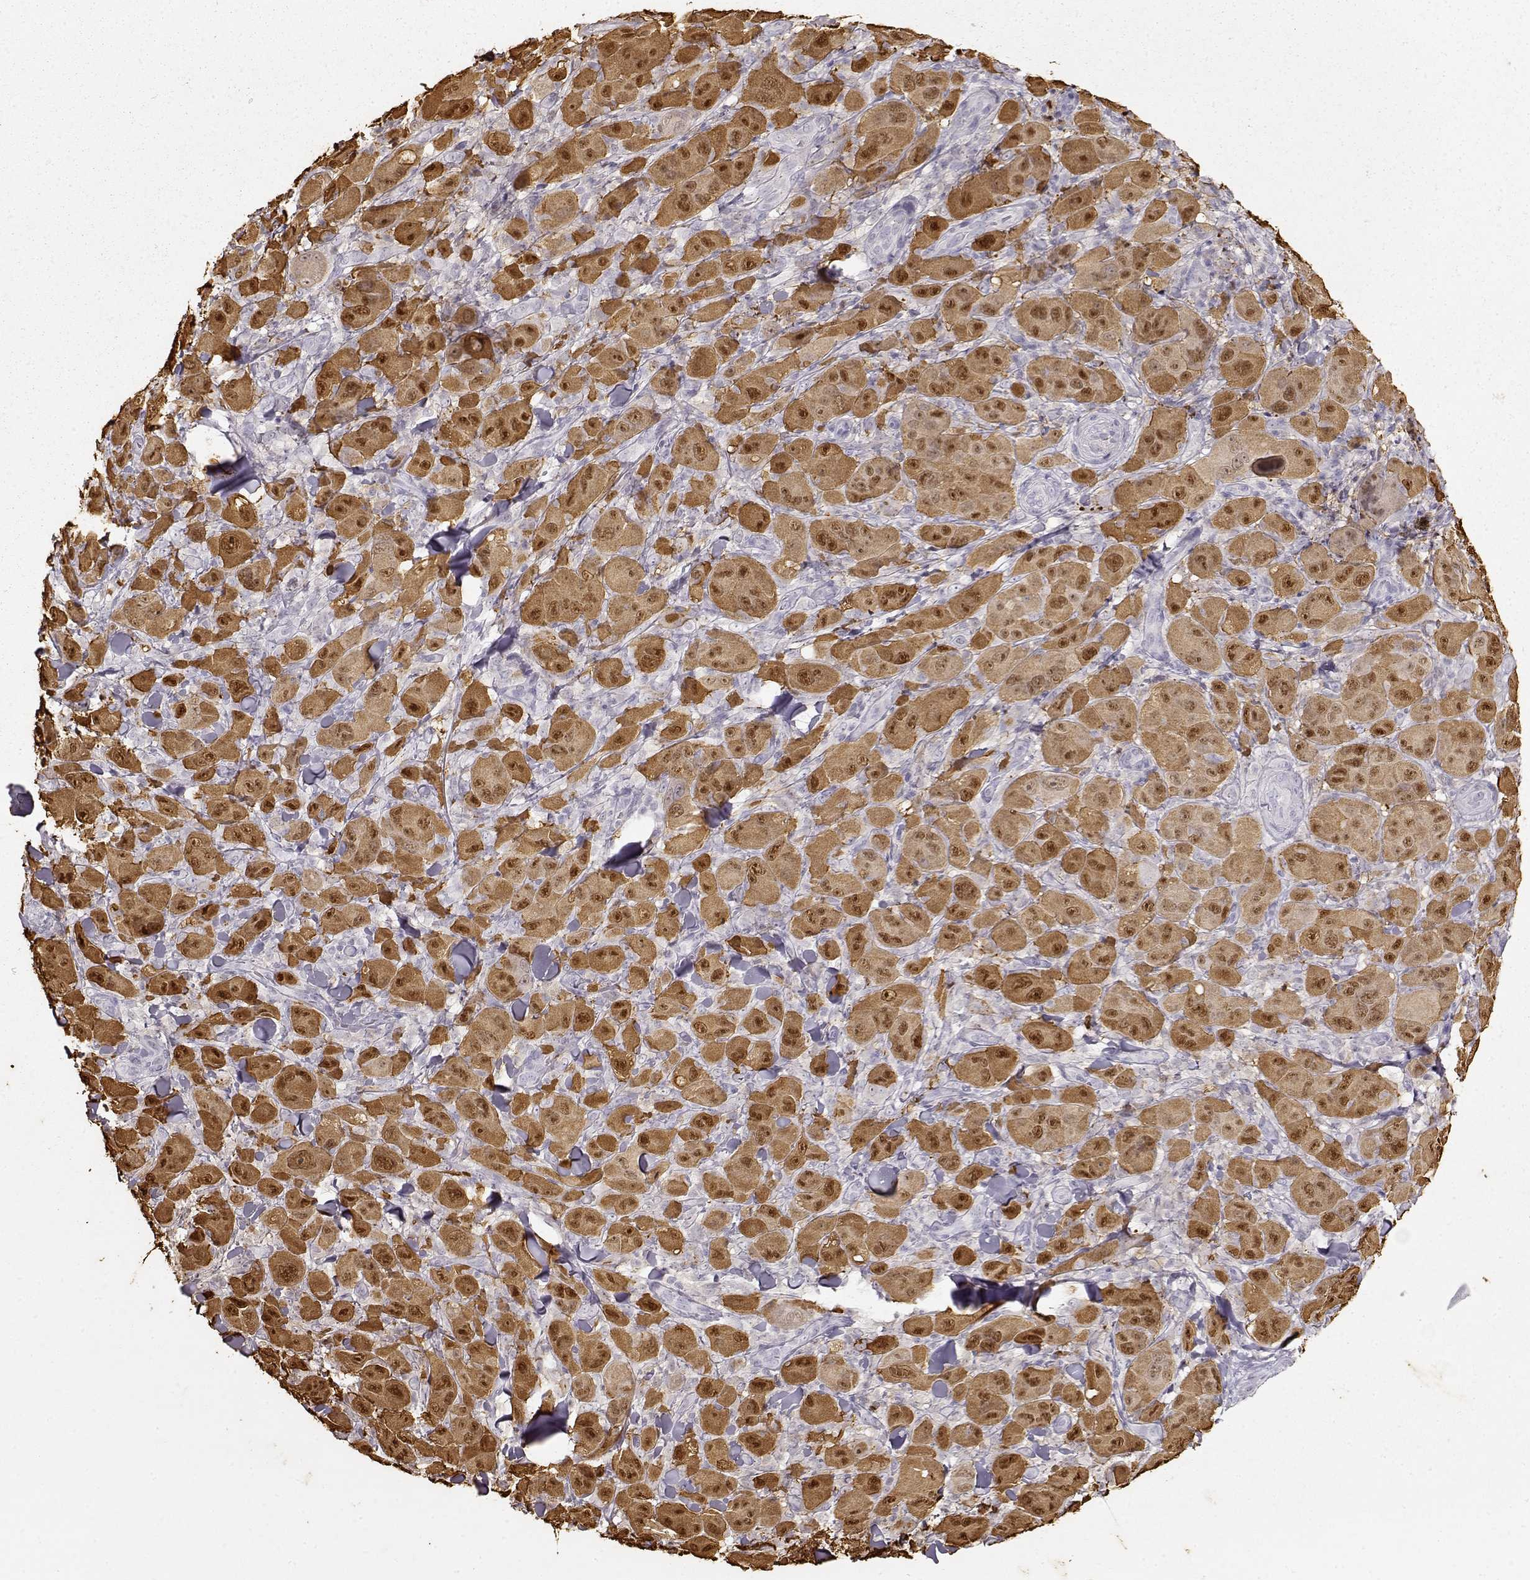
{"staining": {"intensity": "strong", "quantity": ">75%", "location": "cytoplasmic/membranous,nuclear"}, "tissue": "melanoma", "cell_type": "Tumor cells", "image_type": "cancer", "snomed": [{"axis": "morphology", "description": "Malignant melanoma, NOS"}, {"axis": "topography", "description": "Skin"}], "caption": "Brown immunohistochemical staining in human malignant melanoma shows strong cytoplasmic/membranous and nuclear staining in approximately >75% of tumor cells. The protein is shown in brown color, while the nuclei are stained blue.", "gene": "S100B", "patient": {"sex": "female", "age": 87}}